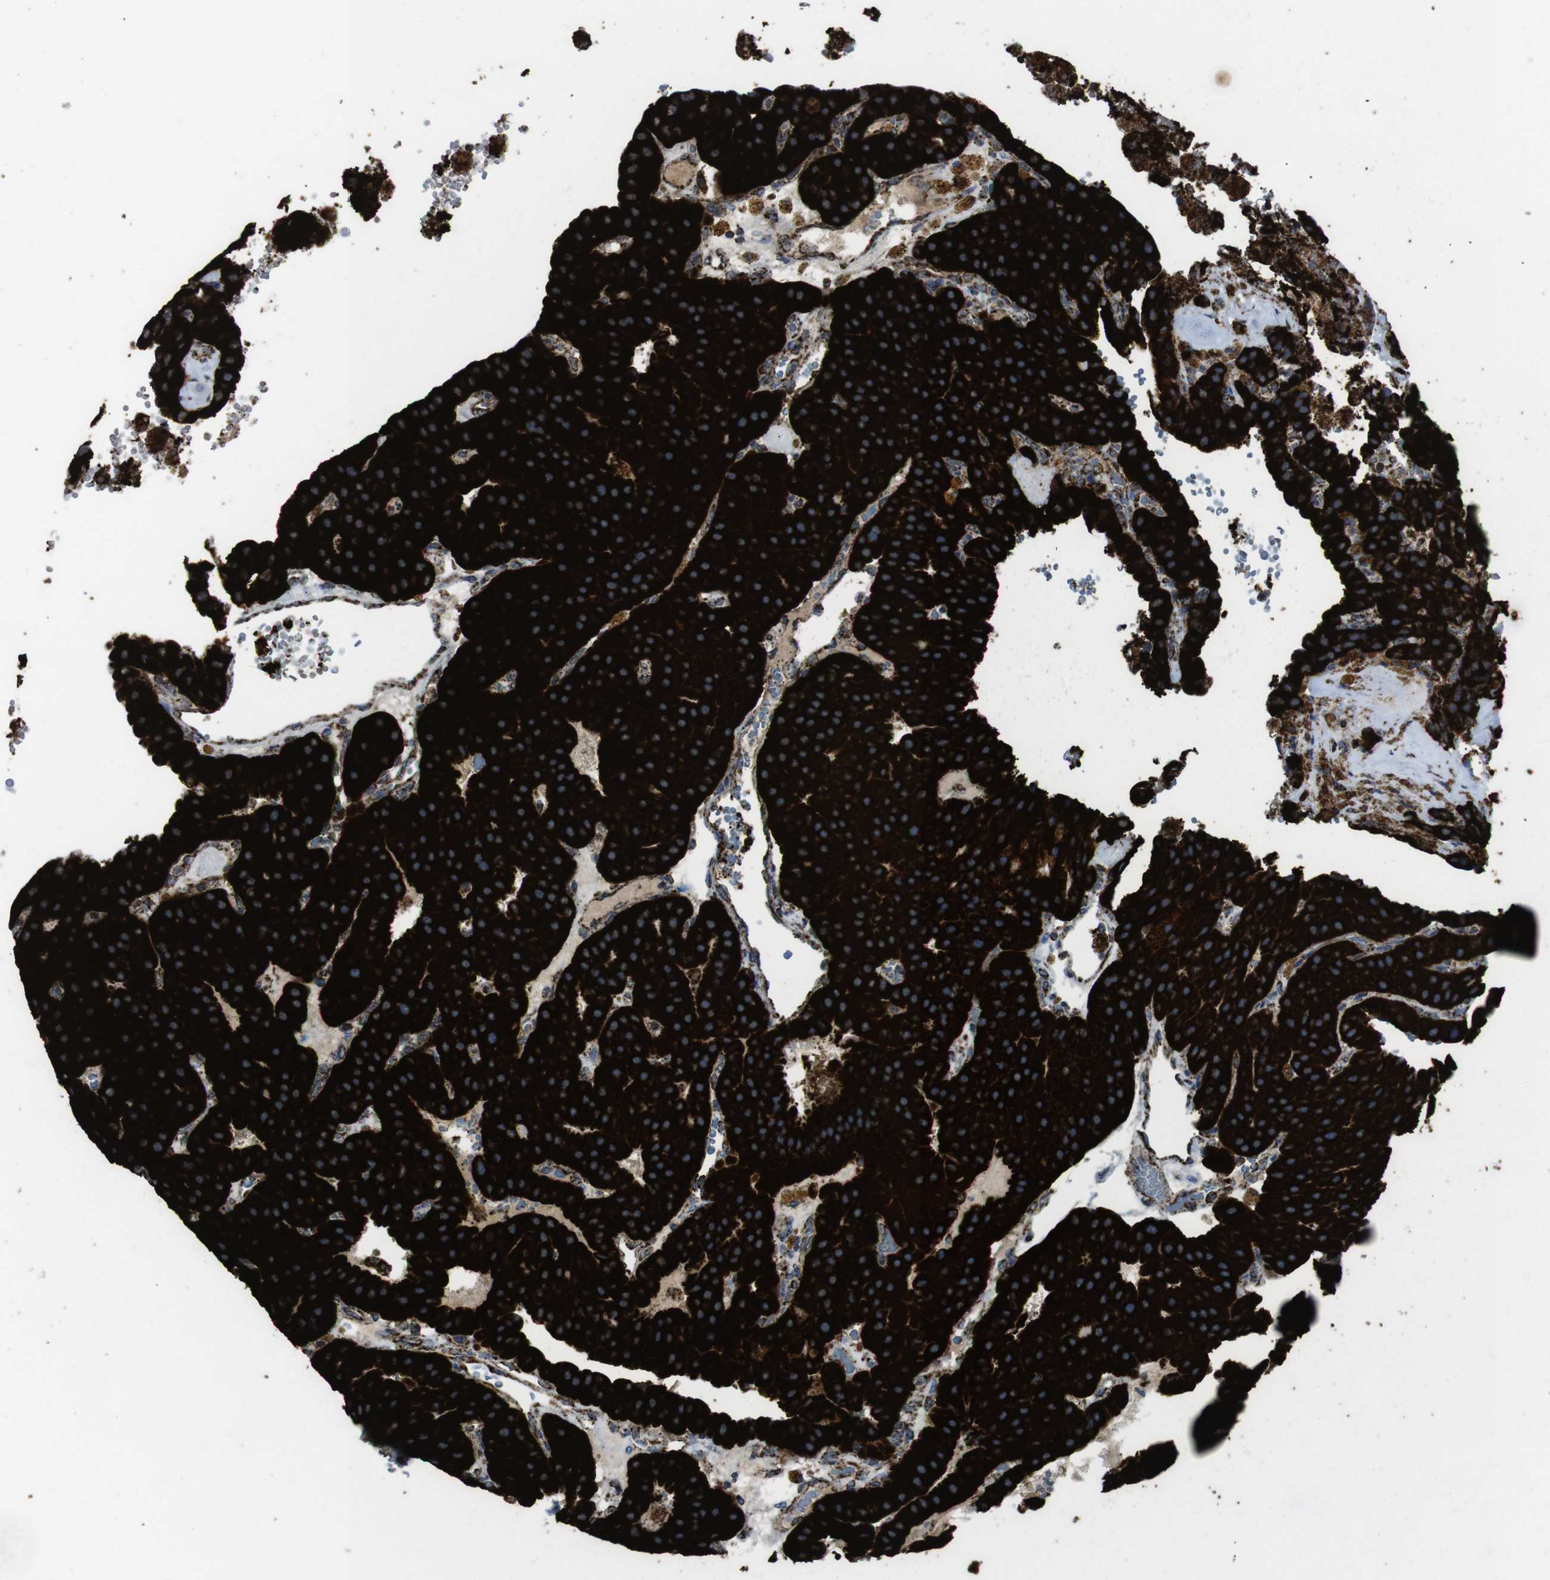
{"staining": {"intensity": "strong", "quantity": ">75%", "location": "cytoplasmic/membranous"}, "tissue": "parathyroid gland", "cell_type": "Glandular cells", "image_type": "normal", "snomed": [{"axis": "morphology", "description": "Normal tissue, NOS"}, {"axis": "morphology", "description": "Adenoma, NOS"}, {"axis": "topography", "description": "Parathyroid gland"}], "caption": "Unremarkable parathyroid gland was stained to show a protein in brown. There is high levels of strong cytoplasmic/membranous staining in about >75% of glandular cells.", "gene": "ATP5F1A", "patient": {"sex": "female", "age": 86}}